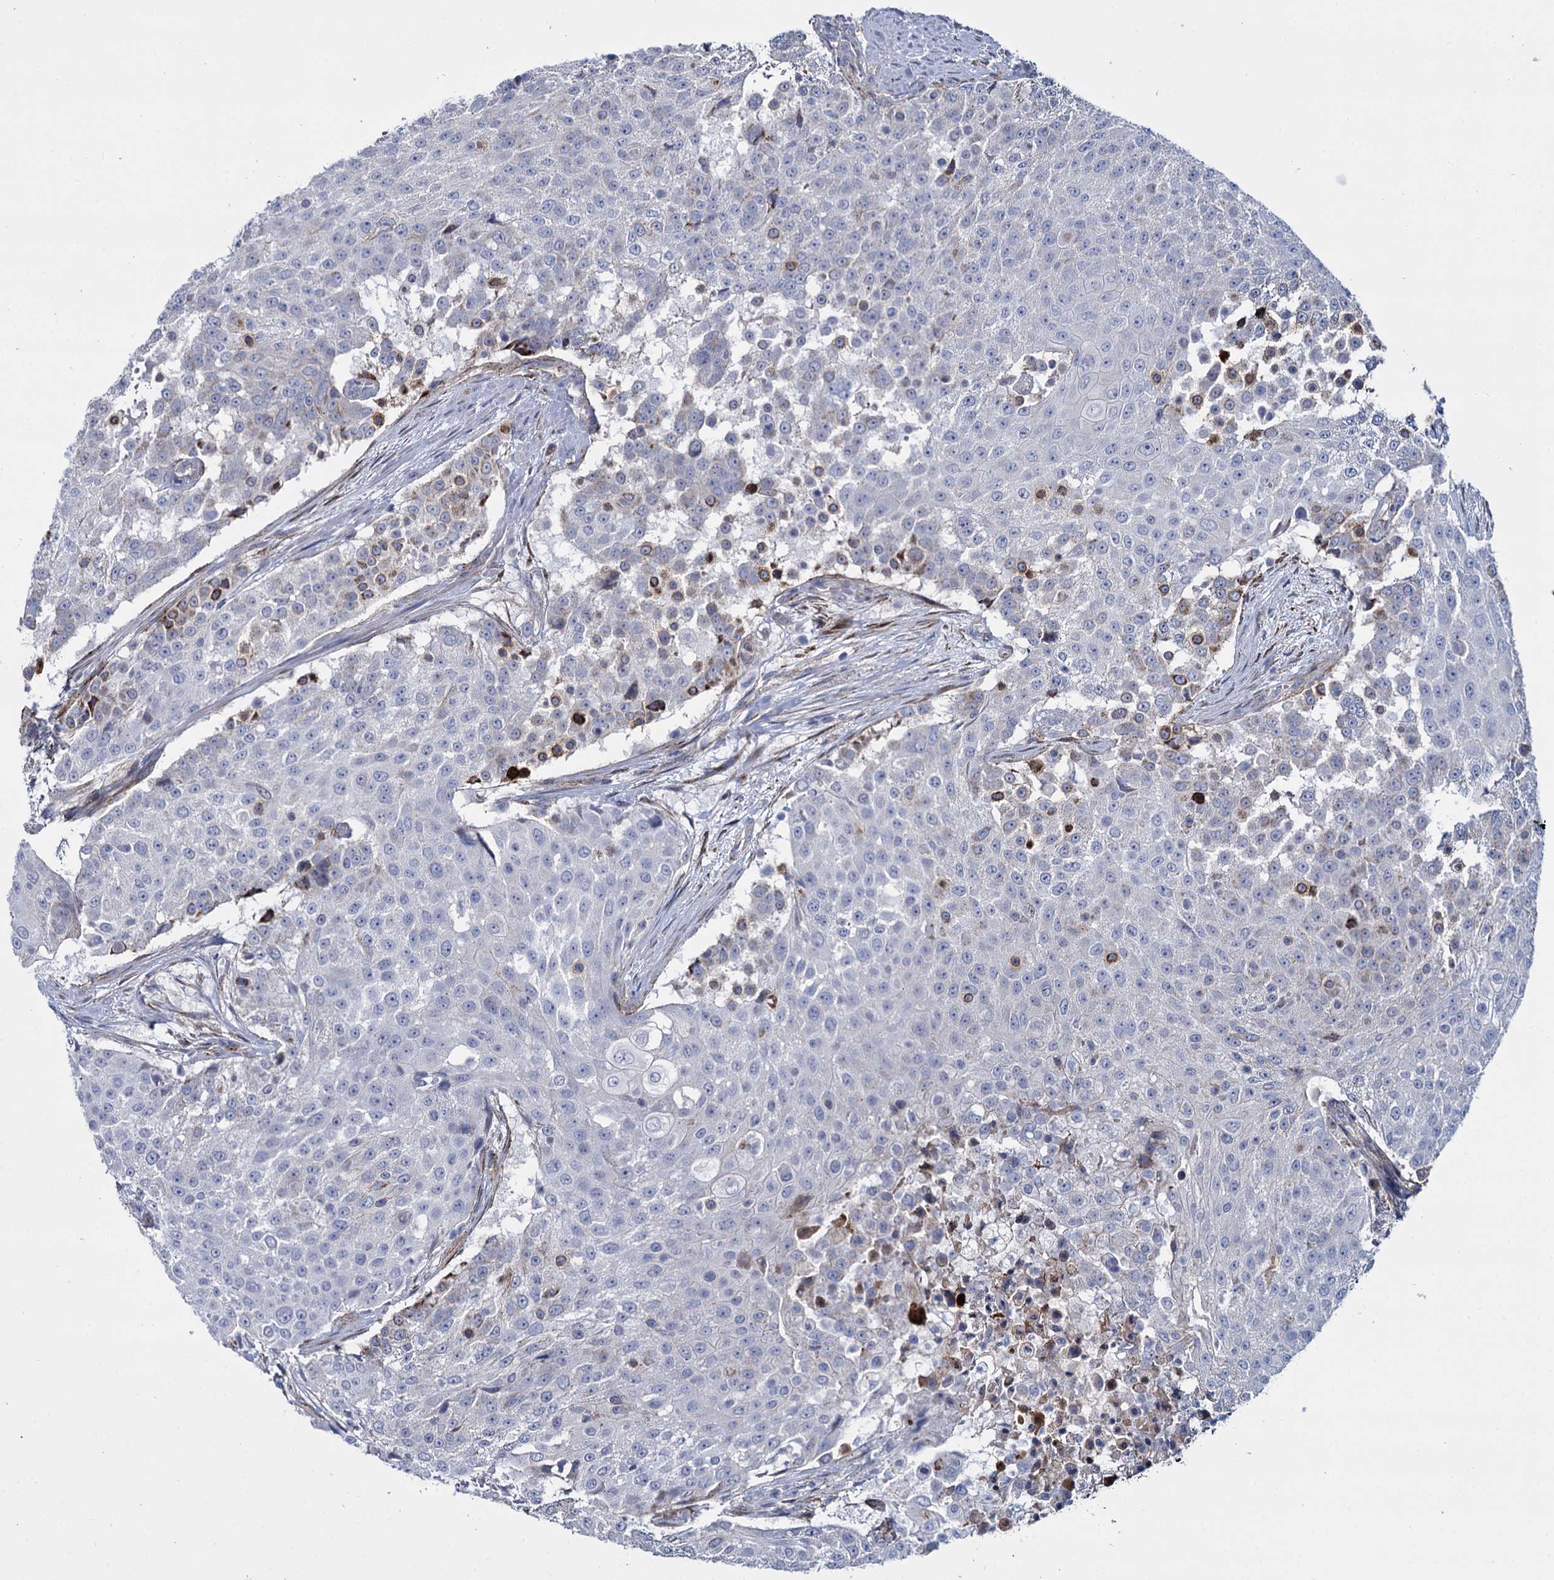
{"staining": {"intensity": "strong", "quantity": "<25%", "location": "cytoplasmic/membranous"}, "tissue": "urothelial cancer", "cell_type": "Tumor cells", "image_type": "cancer", "snomed": [{"axis": "morphology", "description": "Urothelial carcinoma, High grade"}, {"axis": "topography", "description": "Urinary bladder"}], "caption": "Protein staining of urothelial cancer tissue displays strong cytoplasmic/membranous positivity in approximately <25% of tumor cells. (Stains: DAB (3,3'-diaminobenzidine) in brown, nuclei in blue, Microscopy: brightfield microscopy at high magnification).", "gene": "SNCG", "patient": {"sex": "female", "age": 63}}